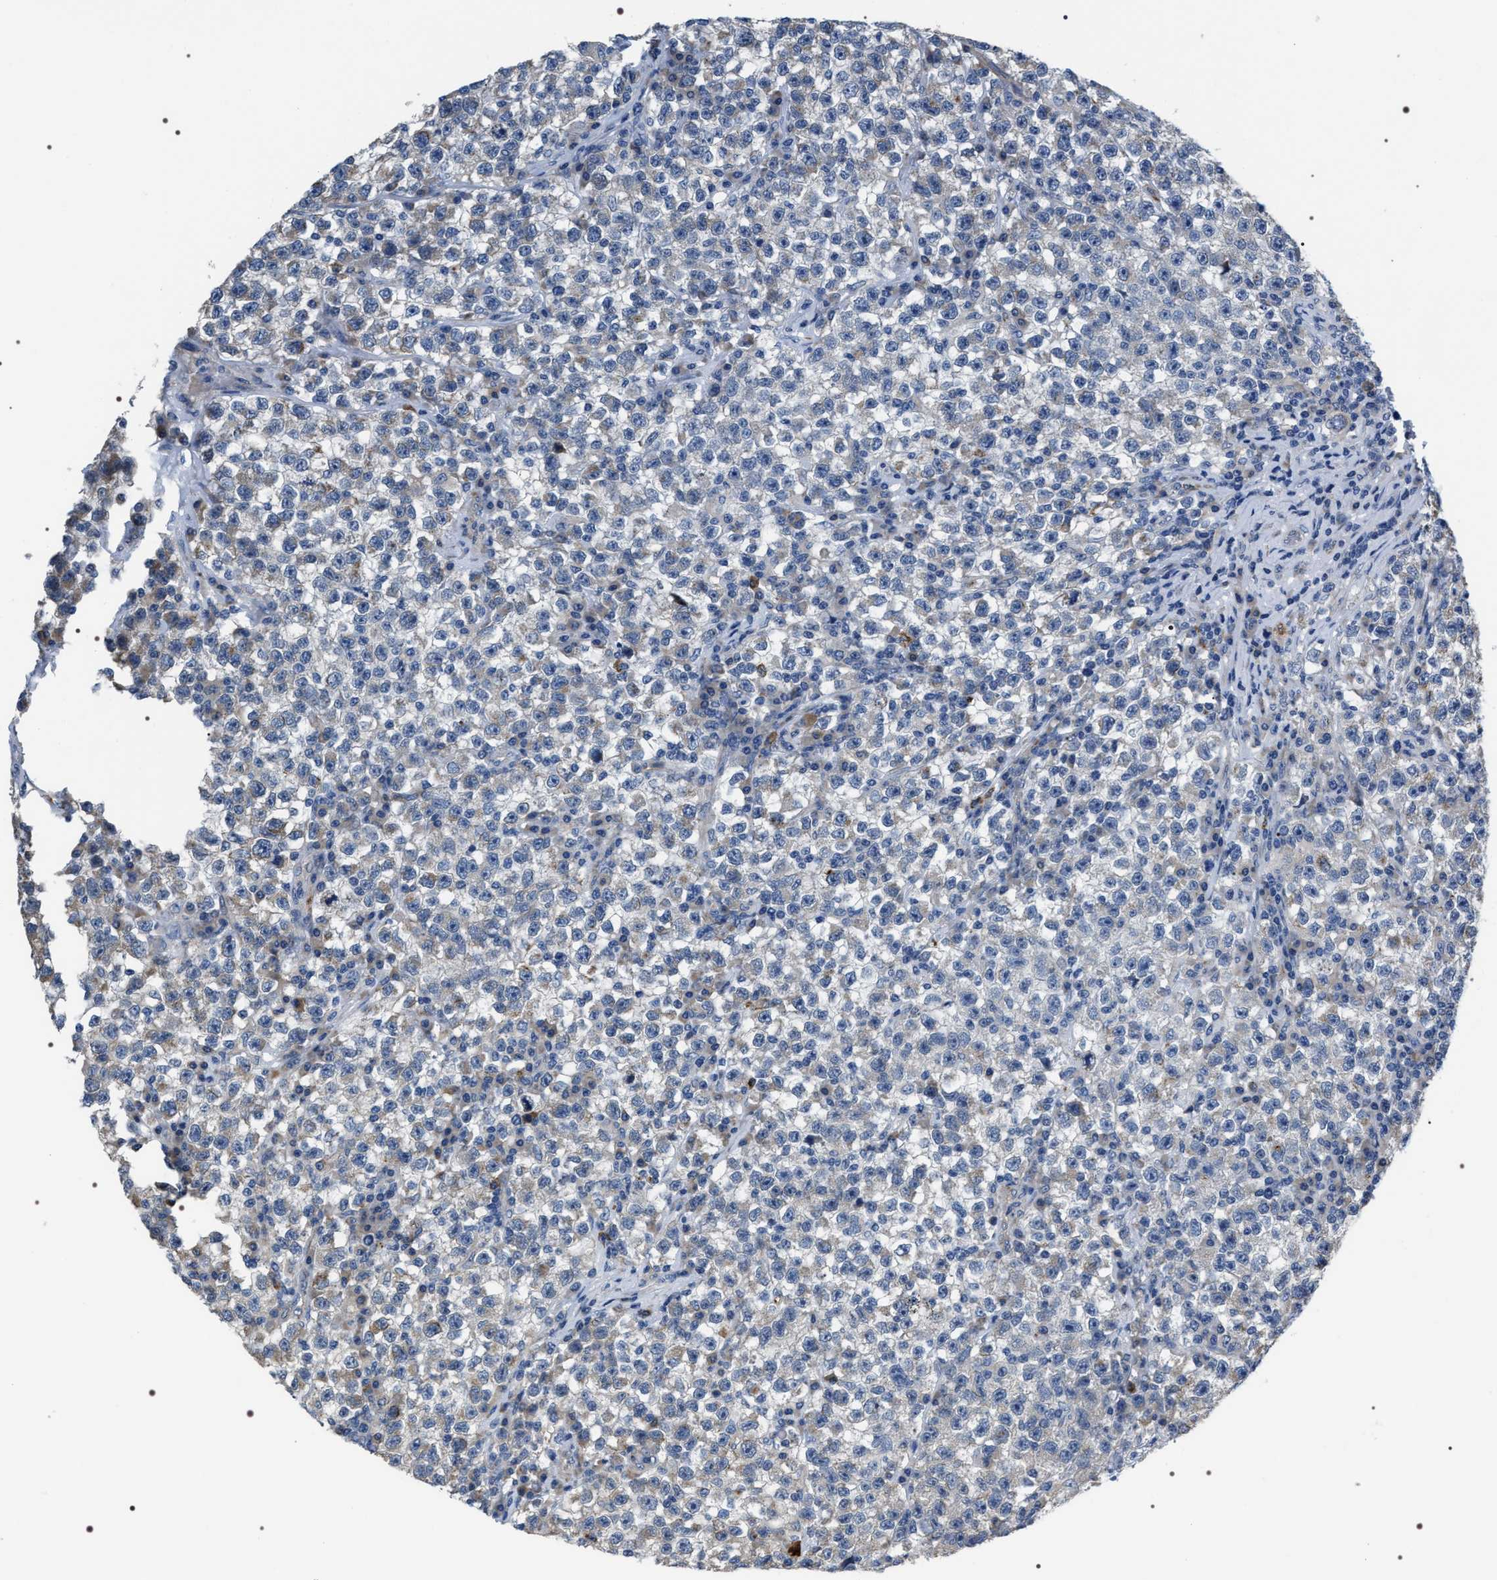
{"staining": {"intensity": "negative", "quantity": "none", "location": "none"}, "tissue": "testis cancer", "cell_type": "Tumor cells", "image_type": "cancer", "snomed": [{"axis": "morphology", "description": "Seminoma, NOS"}, {"axis": "topography", "description": "Testis"}], "caption": "Micrograph shows no significant protein positivity in tumor cells of testis cancer (seminoma).", "gene": "PKD1L1", "patient": {"sex": "male", "age": 22}}